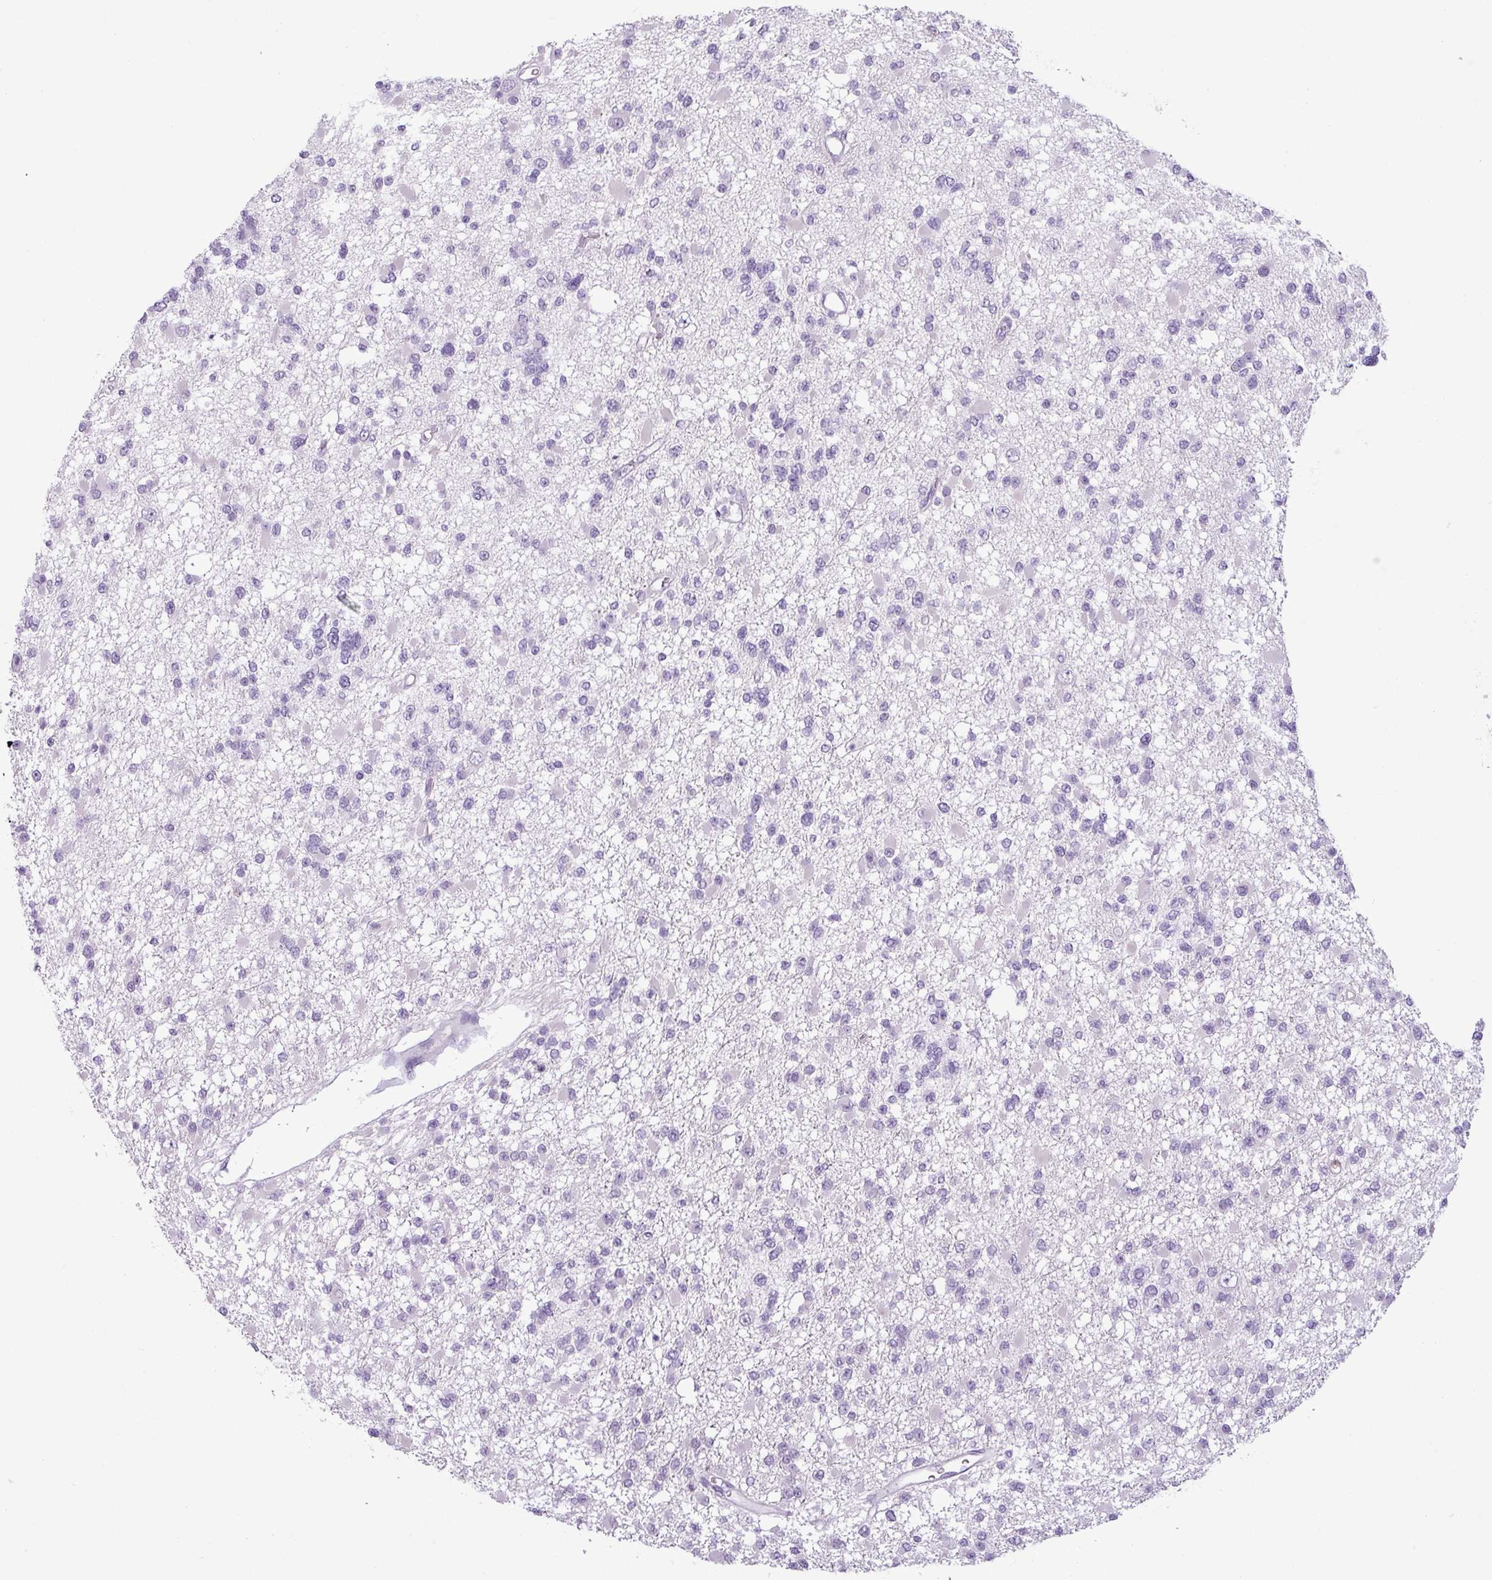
{"staining": {"intensity": "negative", "quantity": "none", "location": "none"}, "tissue": "glioma", "cell_type": "Tumor cells", "image_type": "cancer", "snomed": [{"axis": "morphology", "description": "Glioma, malignant, Low grade"}, {"axis": "topography", "description": "Brain"}], "caption": "A micrograph of human glioma is negative for staining in tumor cells. (DAB IHC visualized using brightfield microscopy, high magnification).", "gene": "CDH16", "patient": {"sex": "female", "age": 22}}